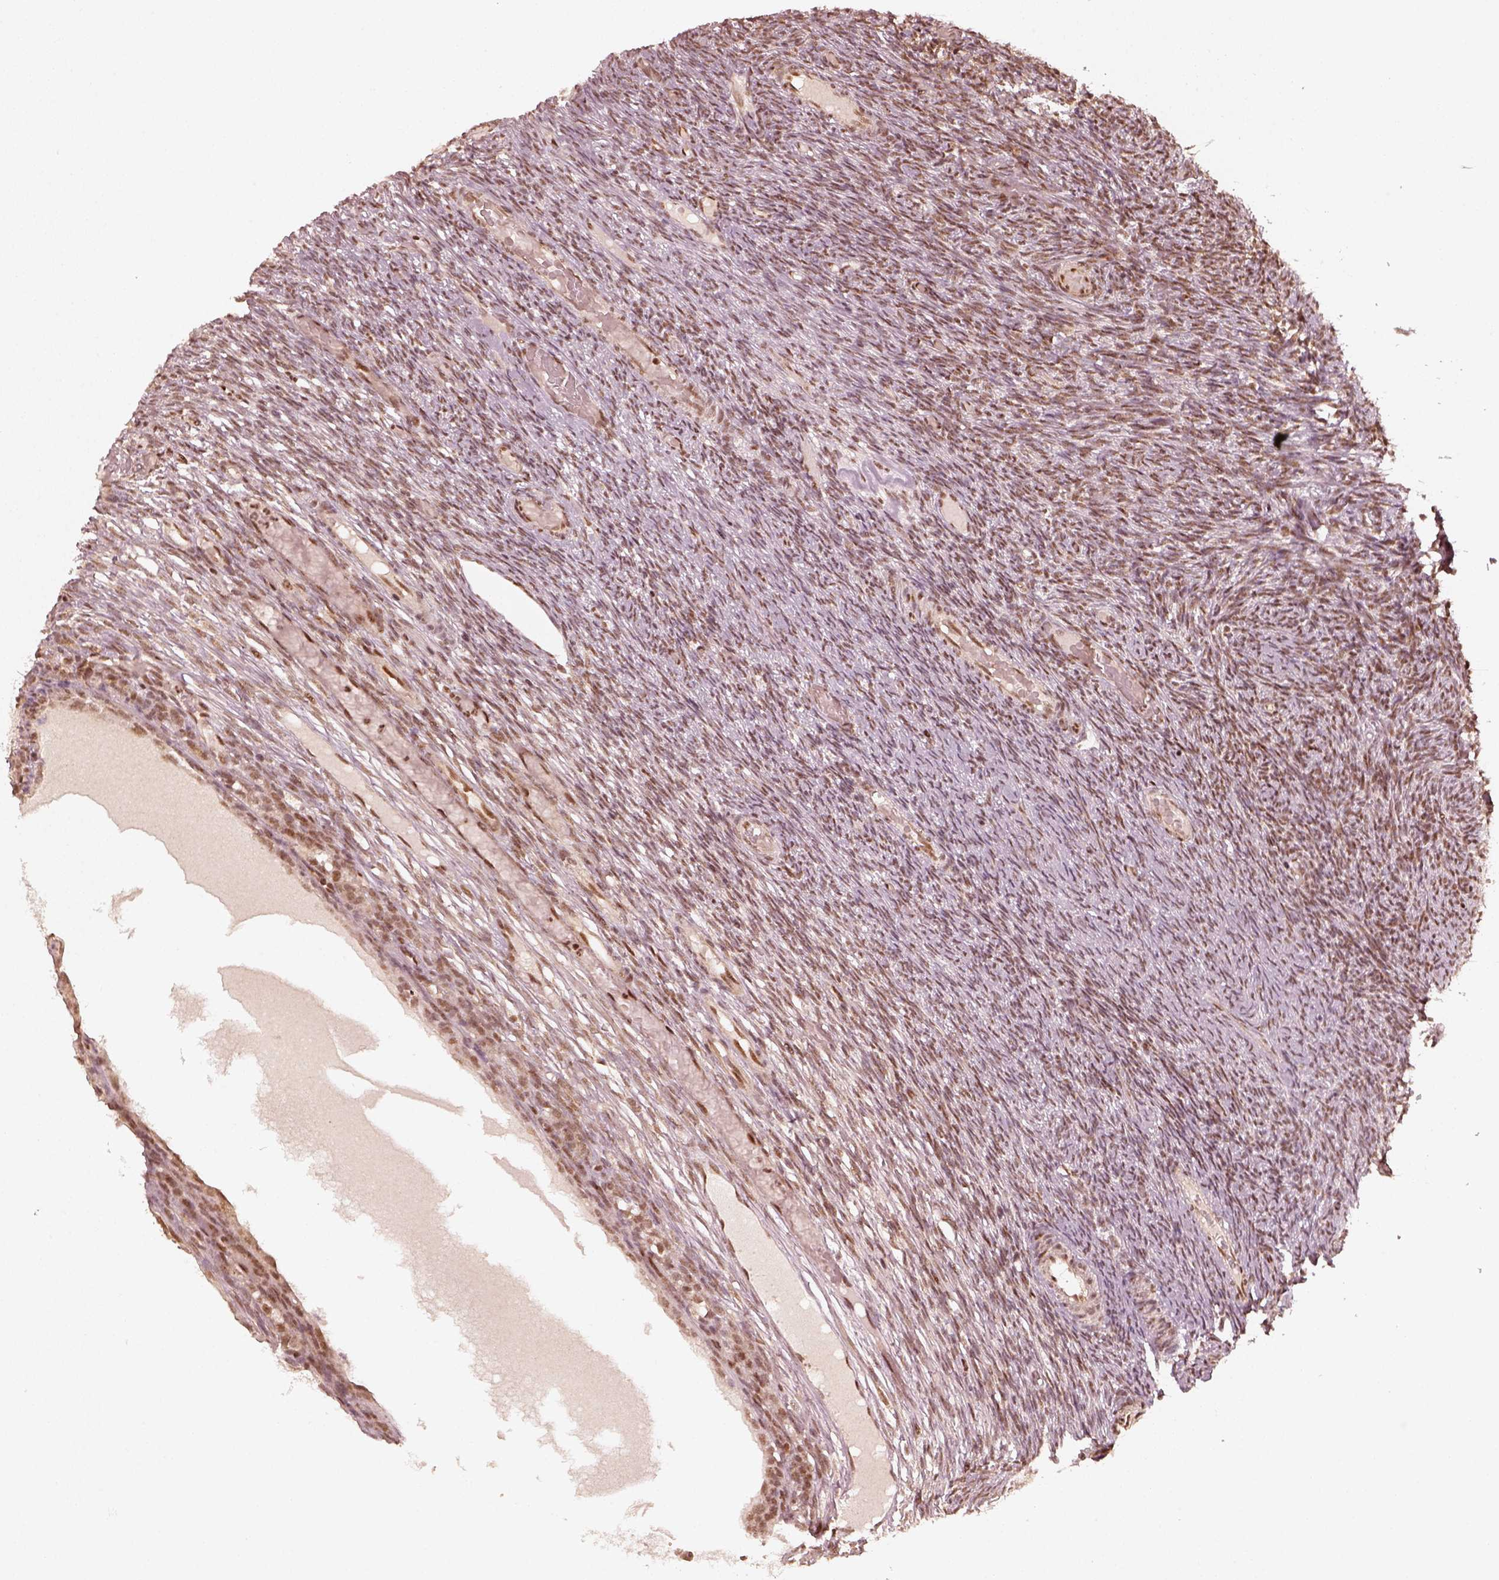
{"staining": {"intensity": "moderate", "quantity": ">75%", "location": "nuclear"}, "tissue": "ovary", "cell_type": "Ovarian stroma cells", "image_type": "normal", "snomed": [{"axis": "morphology", "description": "Normal tissue, NOS"}, {"axis": "topography", "description": "Ovary"}], "caption": "Ovary stained with DAB (3,3'-diaminobenzidine) immunohistochemistry exhibits medium levels of moderate nuclear positivity in about >75% of ovarian stroma cells. (Stains: DAB (3,3'-diaminobenzidine) in brown, nuclei in blue, Microscopy: brightfield microscopy at high magnification).", "gene": "GMEB2", "patient": {"sex": "female", "age": 34}}